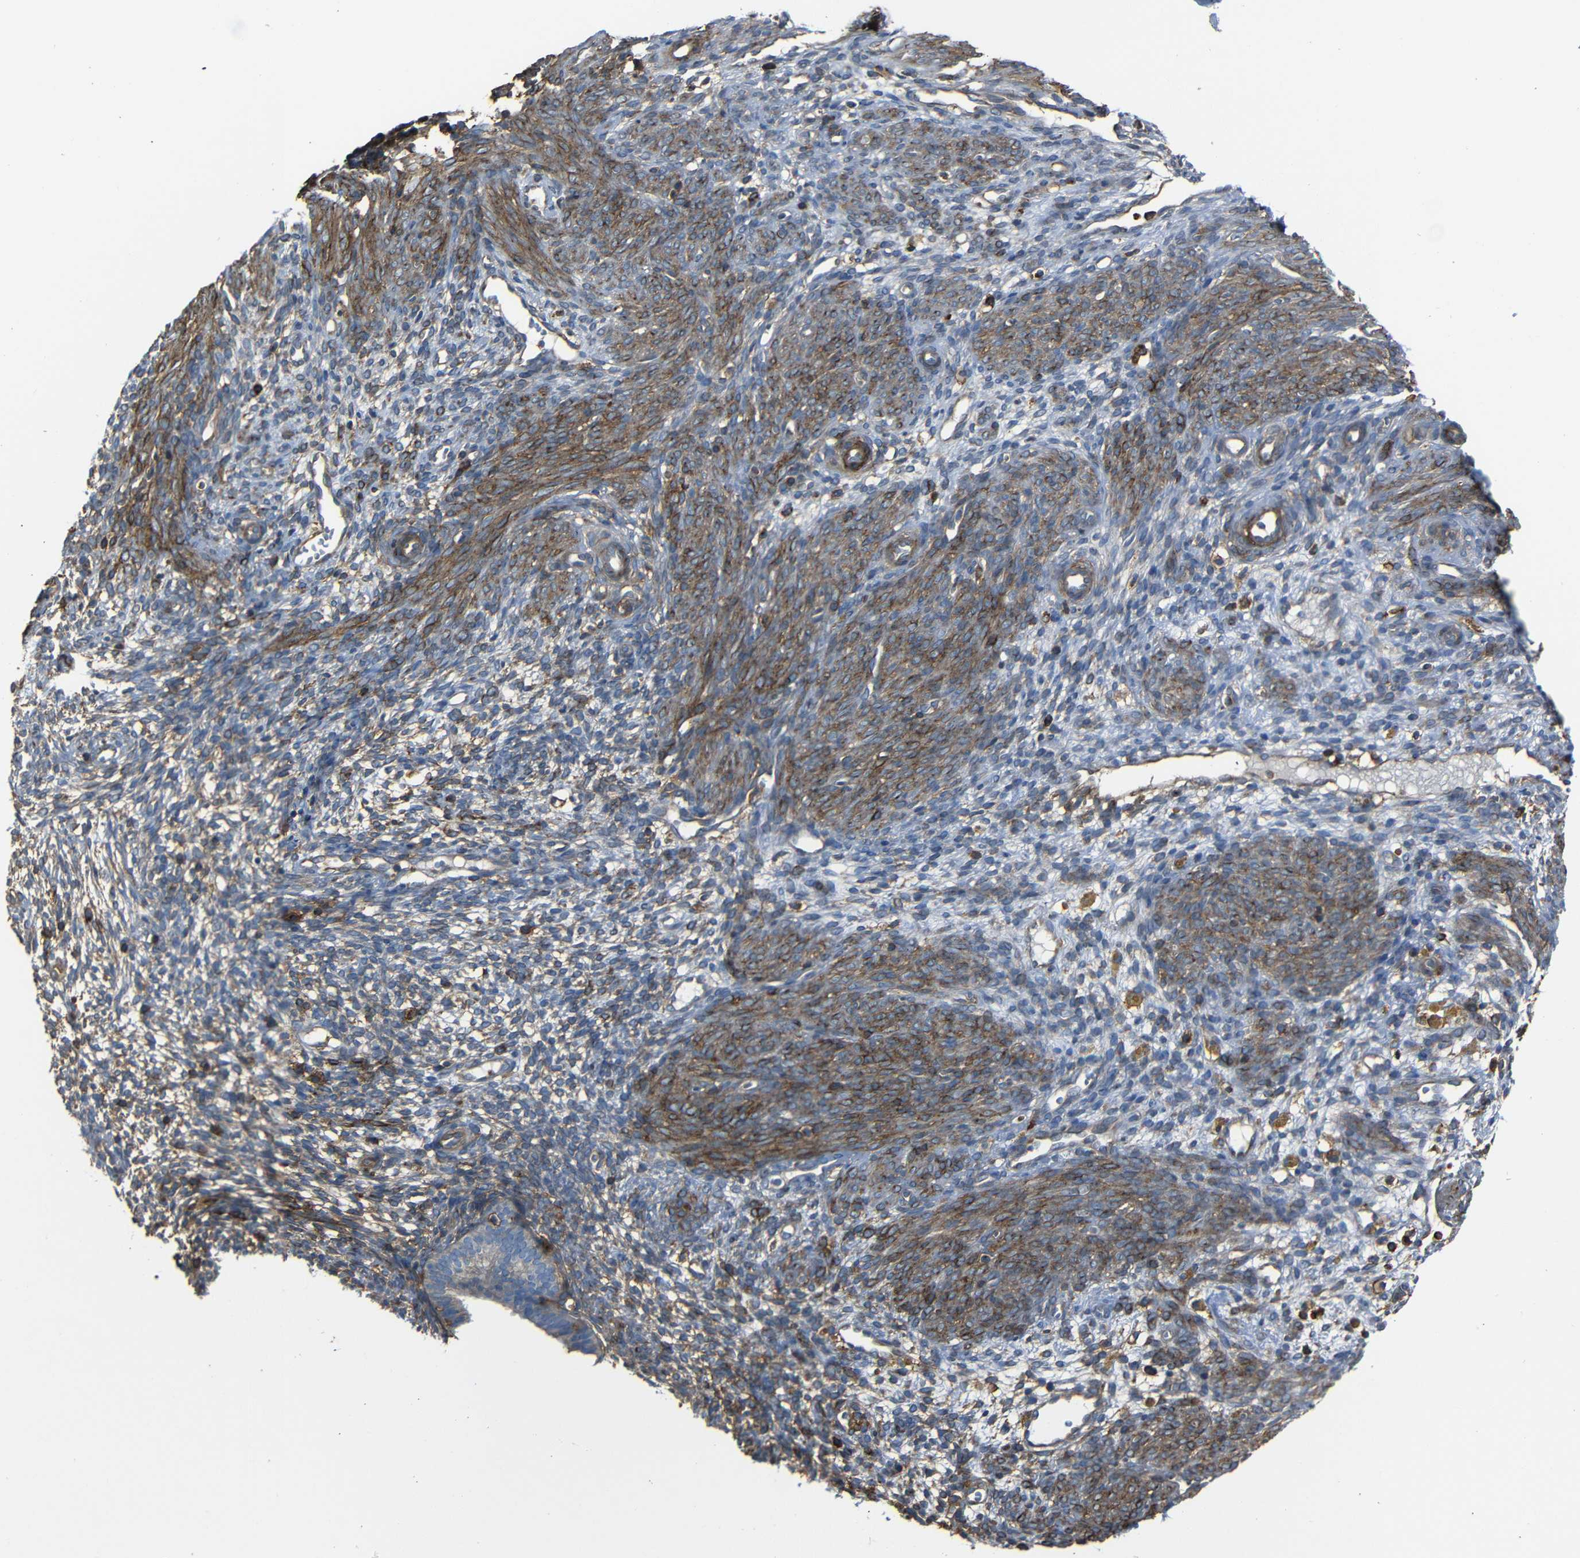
{"staining": {"intensity": "negative", "quantity": "none", "location": "none"}, "tissue": "endometrium", "cell_type": "Cells in endometrial stroma", "image_type": "normal", "snomed": [{"axis": "morphology", "description": "Normal tissue, NOS"}, {"axis": "morphology", "description": "Adenocarcinoma, NOS"}, {"axis": "topography", "description": "Endometrium"}, {"axis": "topography", "description": "Ovary"}], "caption": "Image shows no protein staining in cells in endometrial stroma of normal endometrium. (IHC, brightfield microscopy, high magnification).", "gene": "ADGRE5", "patient": {"sex": "female", "age": 68}}